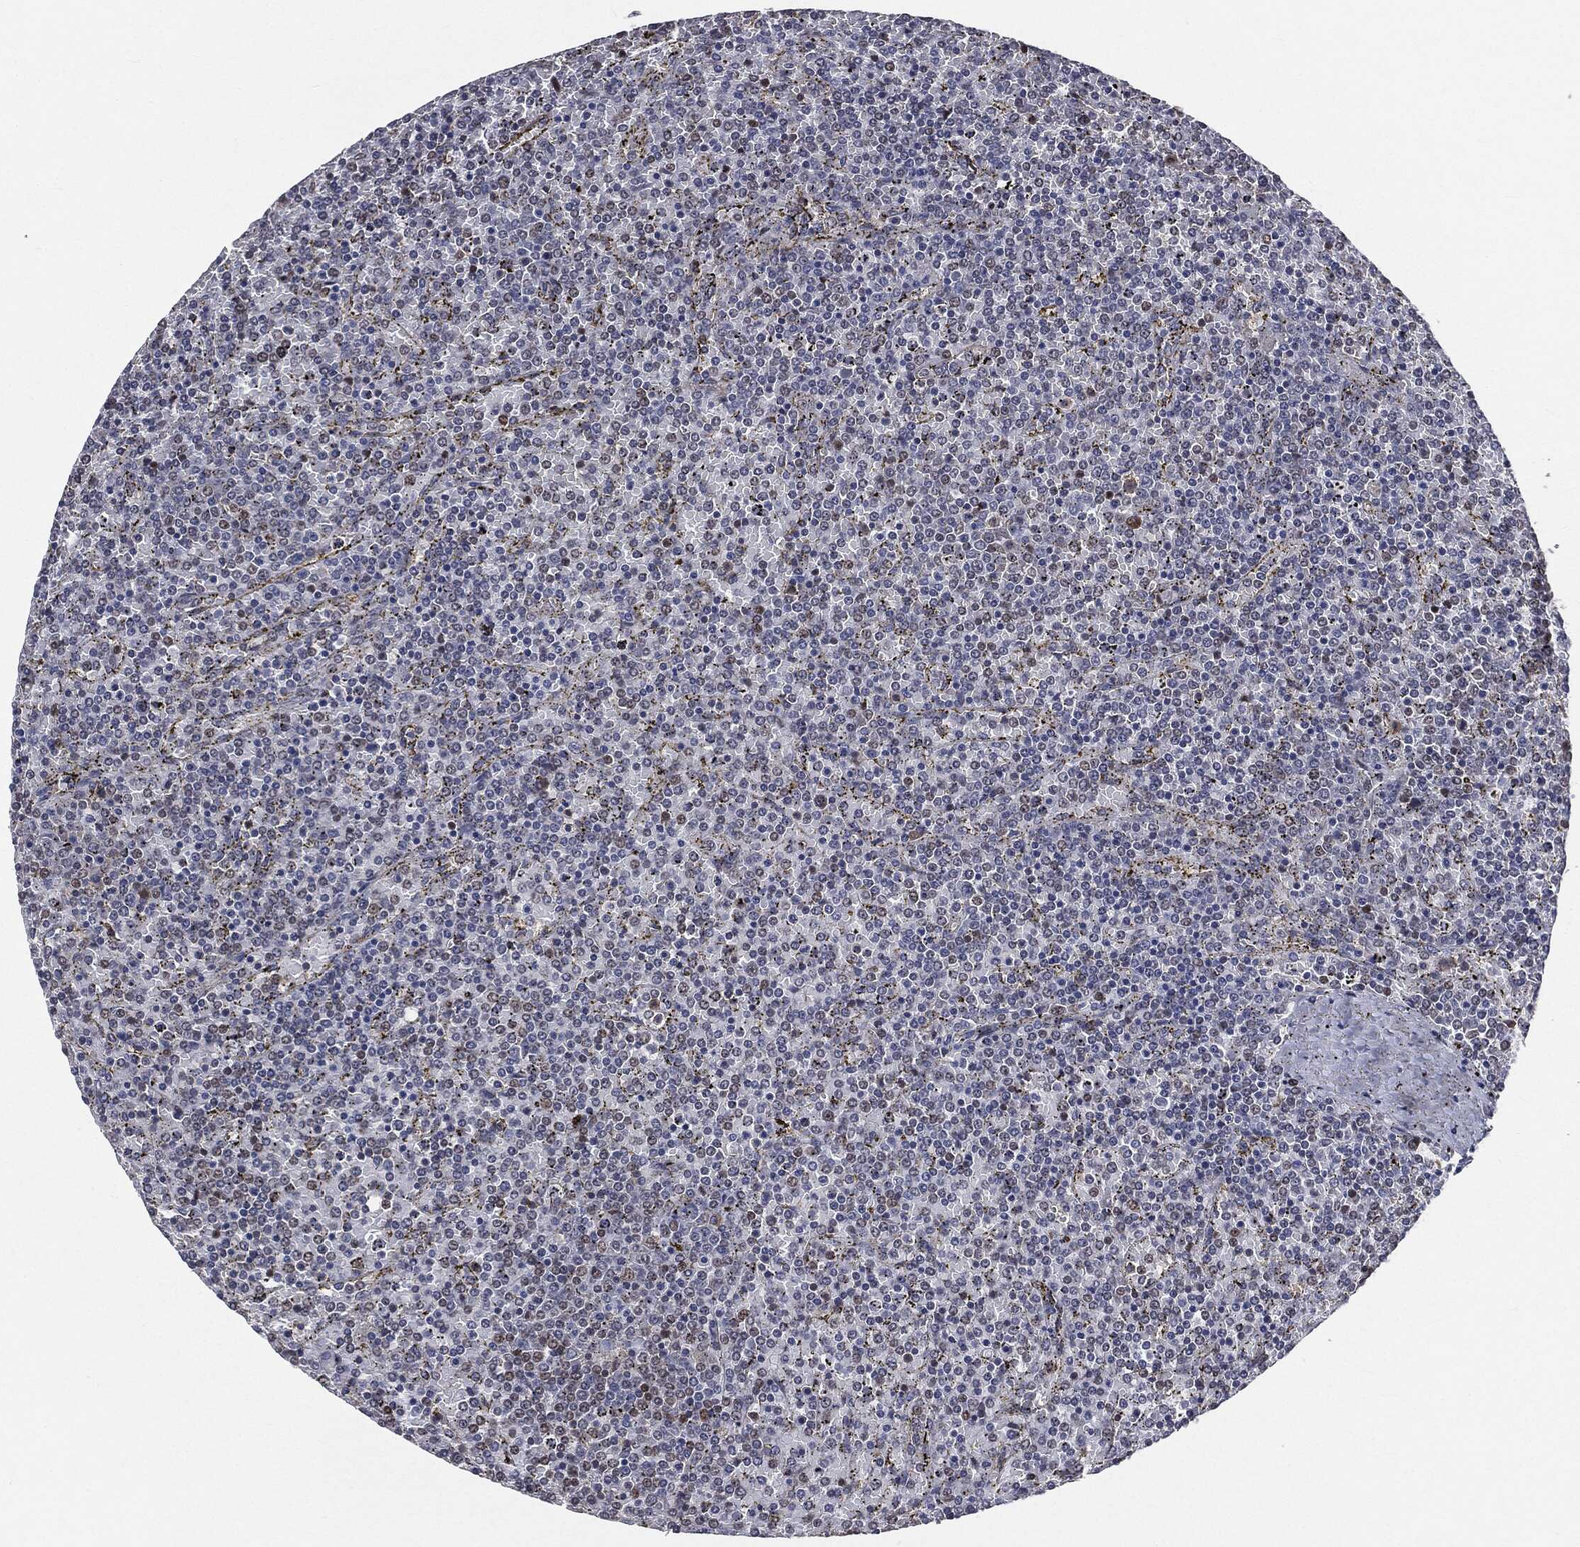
{"staining": {"intensity": "negative", "quantity": "none", "location": "none"}, "tissue": "lymphoma", "cell_type": "Tumor cells", "image_type": "cancer", "snomed": [{"axis": "morphology", "description": "Malignant lymphoma, non-Hodgkin's type, Low grade"}, {"axis": "topography", "description": "Spleen"}], "caption": "IHC photomicrograph of malignant lymphoma, non-Hodgkin's type (low-grade) stained for a protein (brown), which demonstrates no staining in tumor cells.", "gene": "SHLD2", "patient": {"sex": "female", "age": 77}}